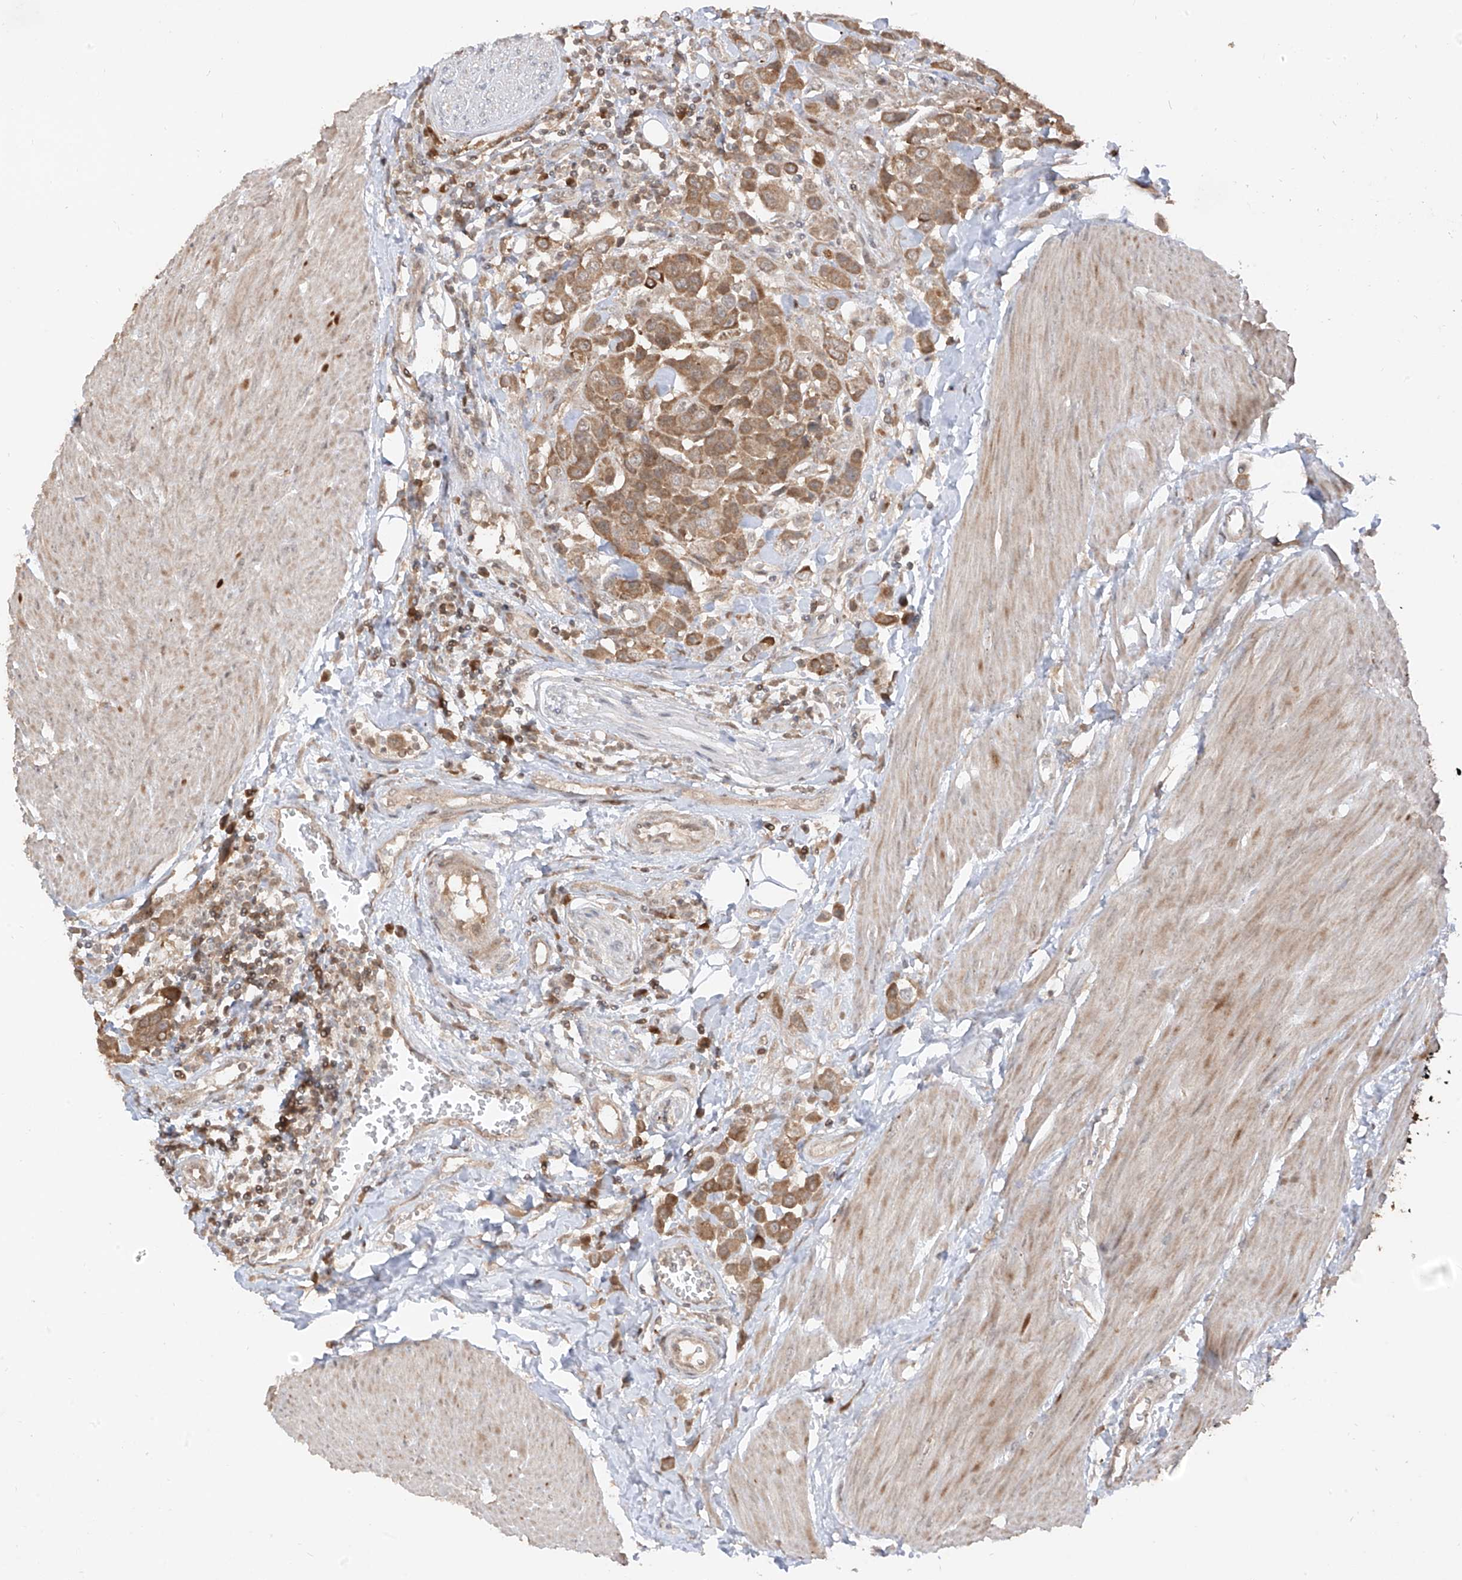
{"staining": {"intensity": "moderate", "quantity": ">75%", "location": "cytoplasmic/membranous"}, "tissue": "urothelial cancer", "cell_type": "Tumor cells", "image_type": "cancer", "snomed": [{"axis": "morphology", "description": "Urothelial carcinoma, High grade"}, {"axis": "topography", "description": "Urinary bladder"}], "caption": "This histopathology image reveals urothelial cancer stained with immunohistochemistry to label a protein in brown. The cytoplasmic/membranous of tumor cells show moderate positivity for the protein. Nuclei are counter-stained blue.", "gene": "COLGALT2", "patient": {"sex": "male", "age": 50}}